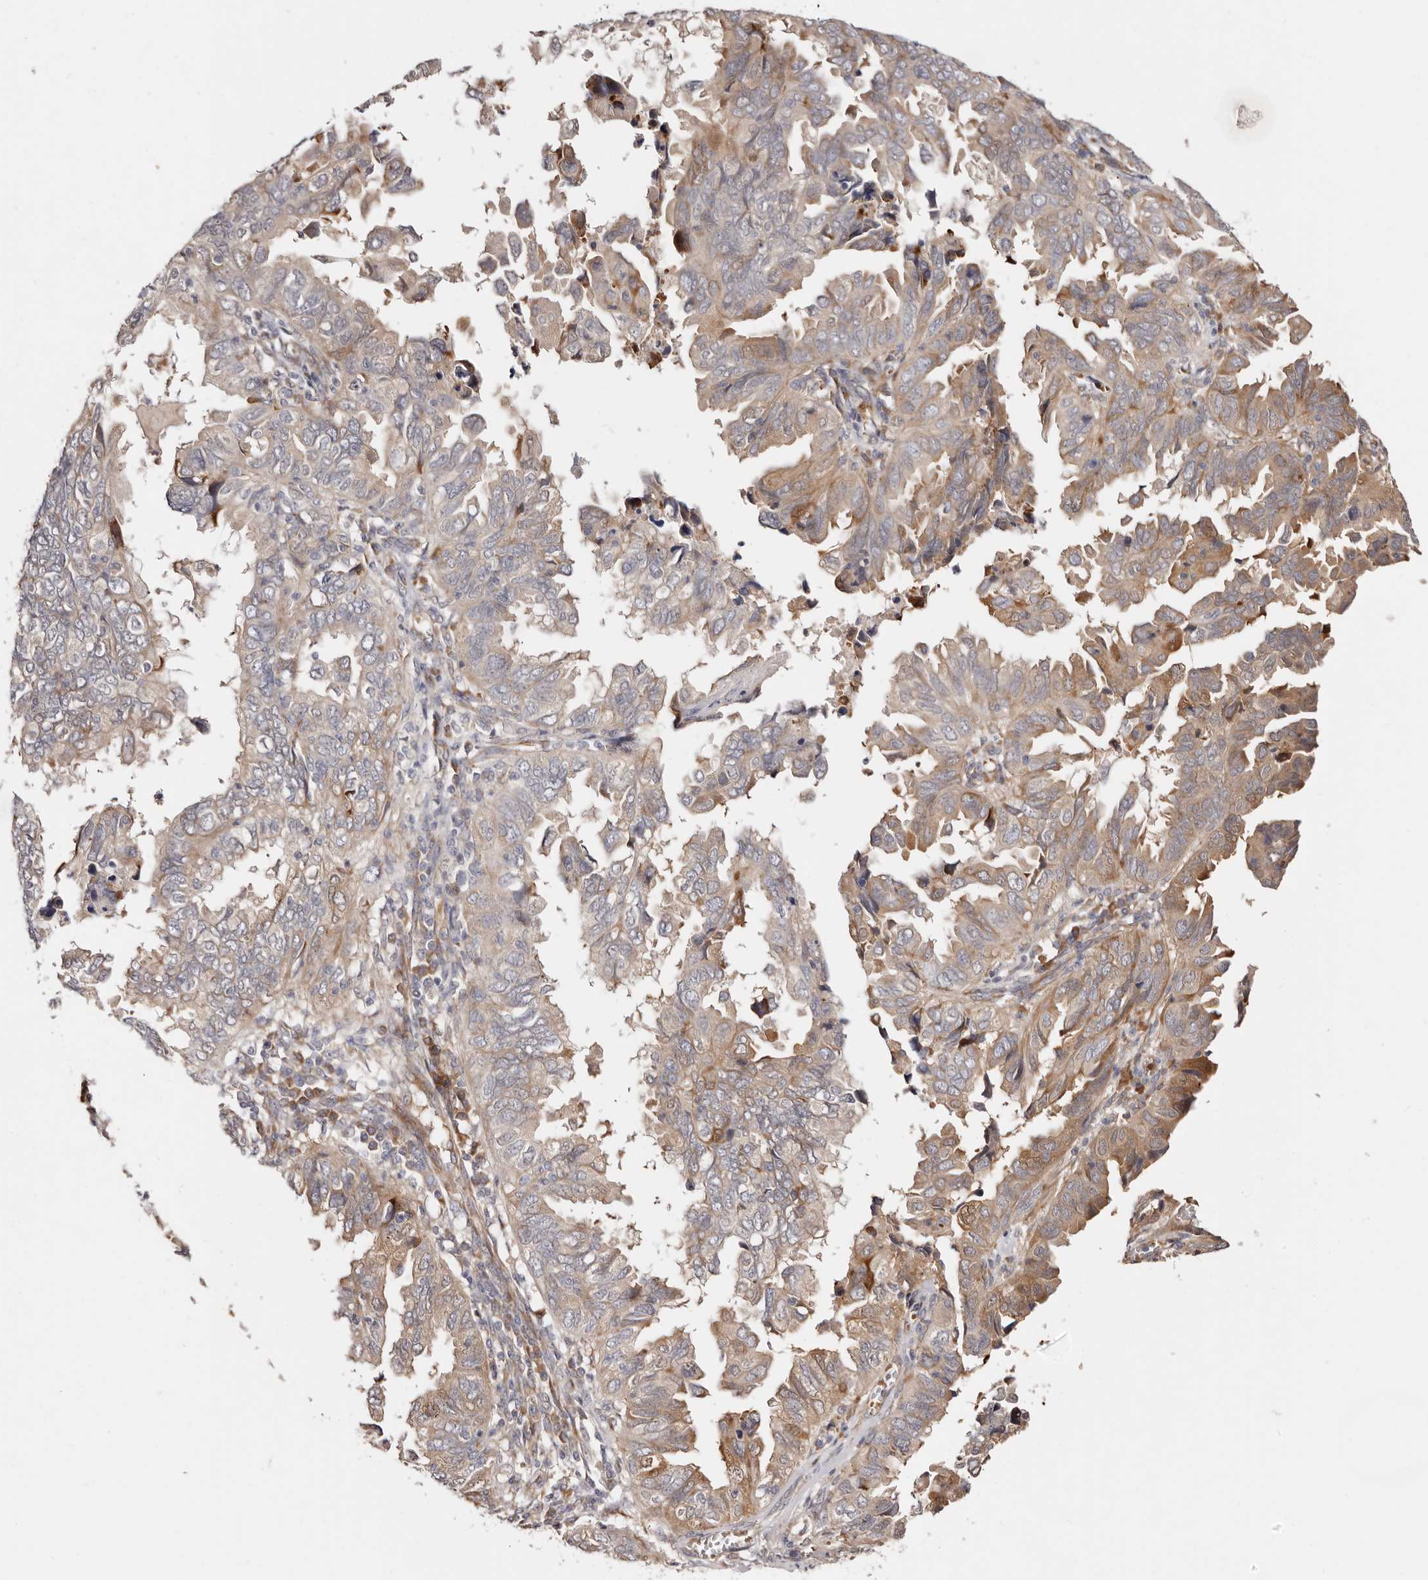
{"staining": {"intensity": "moderate", "quantity": "<25%", "location": "cytoplasmic/membranous"}, "tissue": "endometrial cancer", "cell_type": "Tumor cells", "image_type": "cancer", "snomed": [{"axis": "morphology", "description": "Adenocarcinoma, NOS"}, {"axis": "topography", "description": "Uterus"}], "caption": "Immunohistochemistry (IHC) of human adenocarcinoma (endometrial) displays low levels of moderate cytoplasmic/membranous staining in about <25% of tumor cells.", "gene": "BCL2L15", "patient": {"sex": "female", "age": 77}}